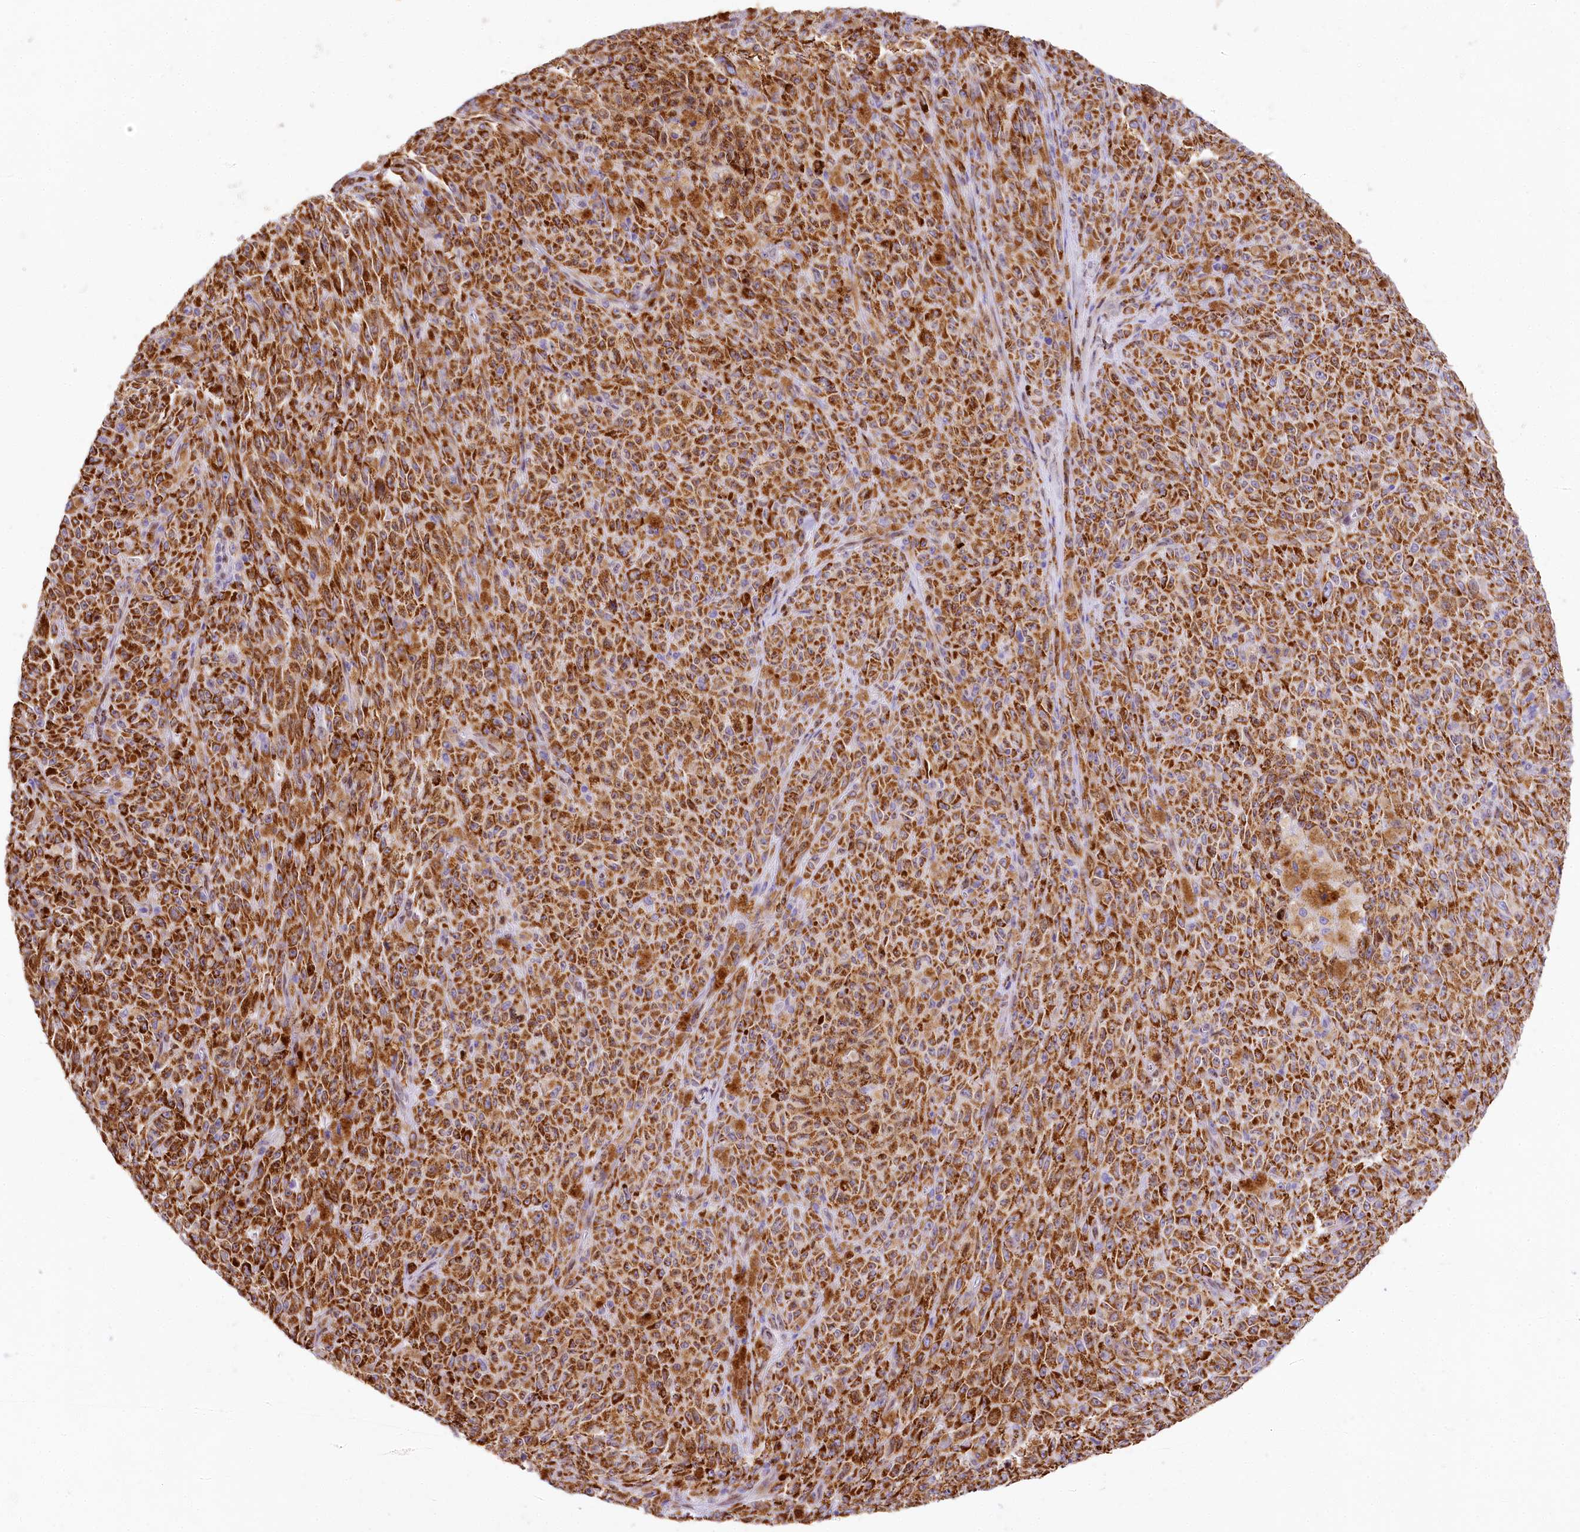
{"staining": {"intensity": "strong", "quantity": ">75%", "location": "cytoplasmic/membranous"}, "tissue": "melanoma", "cell_type": "Tumor cells", "image_type": "cancer", "snomed": [{"axis": "morphology", "description": "Malignant melanoma, NOS"}, {"axis": "topography", "description": "Skin"}], "caption": "A high-resolution image shows IHC staining of malignant melanoma, which demonstrates strong cytoplasmic/membranous staining in about >75% of tumor cells.", "gene": "PPIP5K2", "patient": {"sex": "female", "age": 82}}